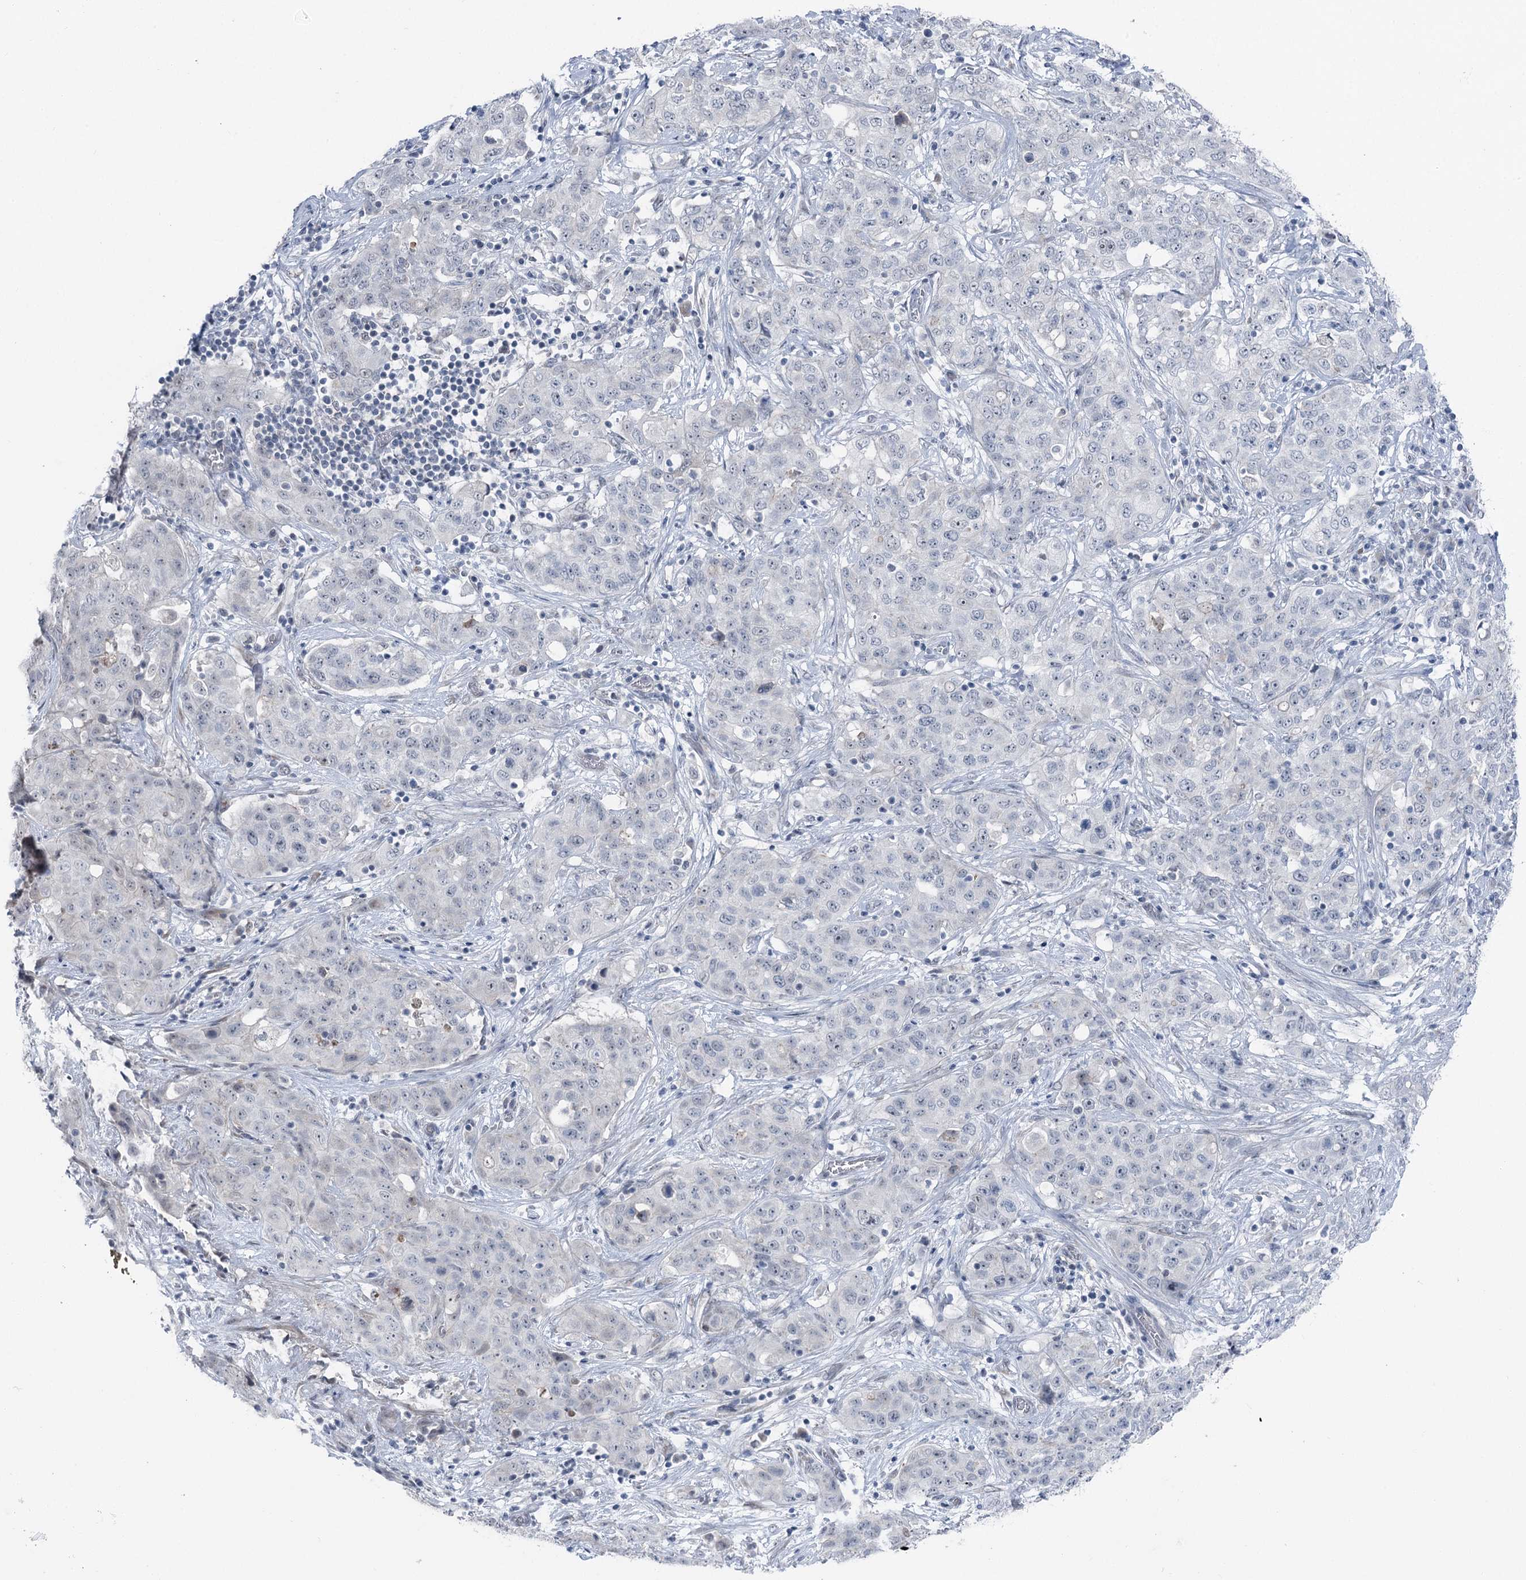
{"staining": {"intensity": "negative", "quantity": "none", "location": "none"}, "tissue": "stomach cancer", "cell_type": "Tumor cells", "image_type": "cancer", "snomed": [{"axis": "morphology", "description": "Normal tissue, NOS"}, {"axis": "morphology", "description": "Adenocarcinoma, NOS"}, {"axis": "topography", "description": "Lymph node"}, {"axis": "topography", "description": "Stomach"}], "caption": "Stomach cancer was stained to show a protein in brown. There is no significant positivity in tumor cells. (DAB (3,3'-diaminobenzidine) immunohistochemistry, high magnification).", "gene": "STEEP1", "patient": {"sex": "male", "age": 48}}